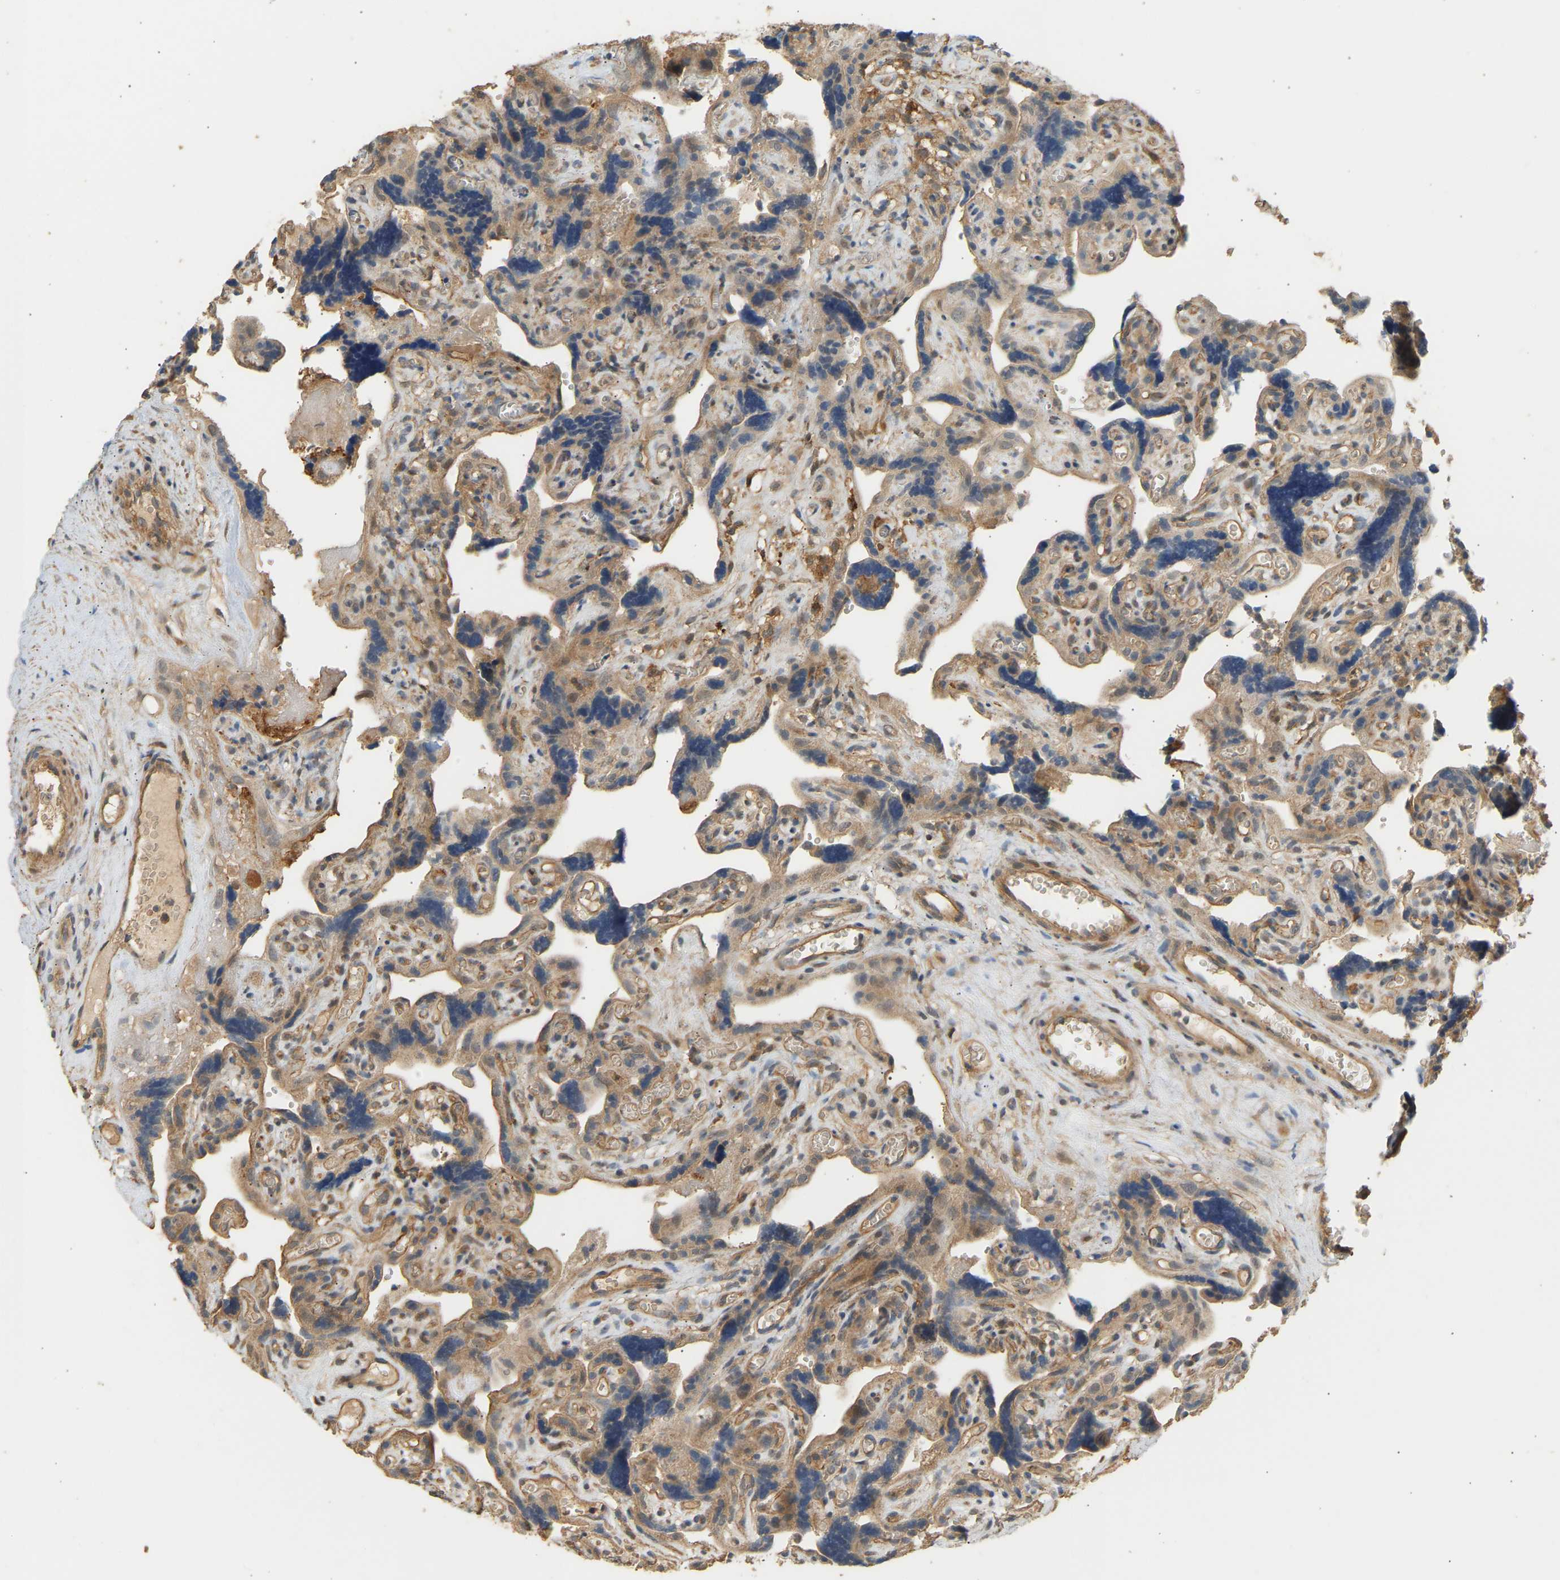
{"staining": {"intensity": "moderate", "quantity": ">75%", "location": "cytoplasmic/membranous"}, "tissue": "placenta", "cell_type": "Decidual cells", "image_type": "normal", "snomed": [{"axis": "morphology", "description": "Normal tissue, NOS"}, {"axis": "topography", "description": "Placenta"}], "caption": "Placenta stained with immunohistochemistry exhibits moderate cytoplasmic/membranous staining in approximately >75% of decidual cells. (Stains: DAB in brown, nuclei in blue, Microscopy: brightfield microscopy at high magnification).", "gene": "RGL1", "patient": {"sex": "female", "age": 30}}